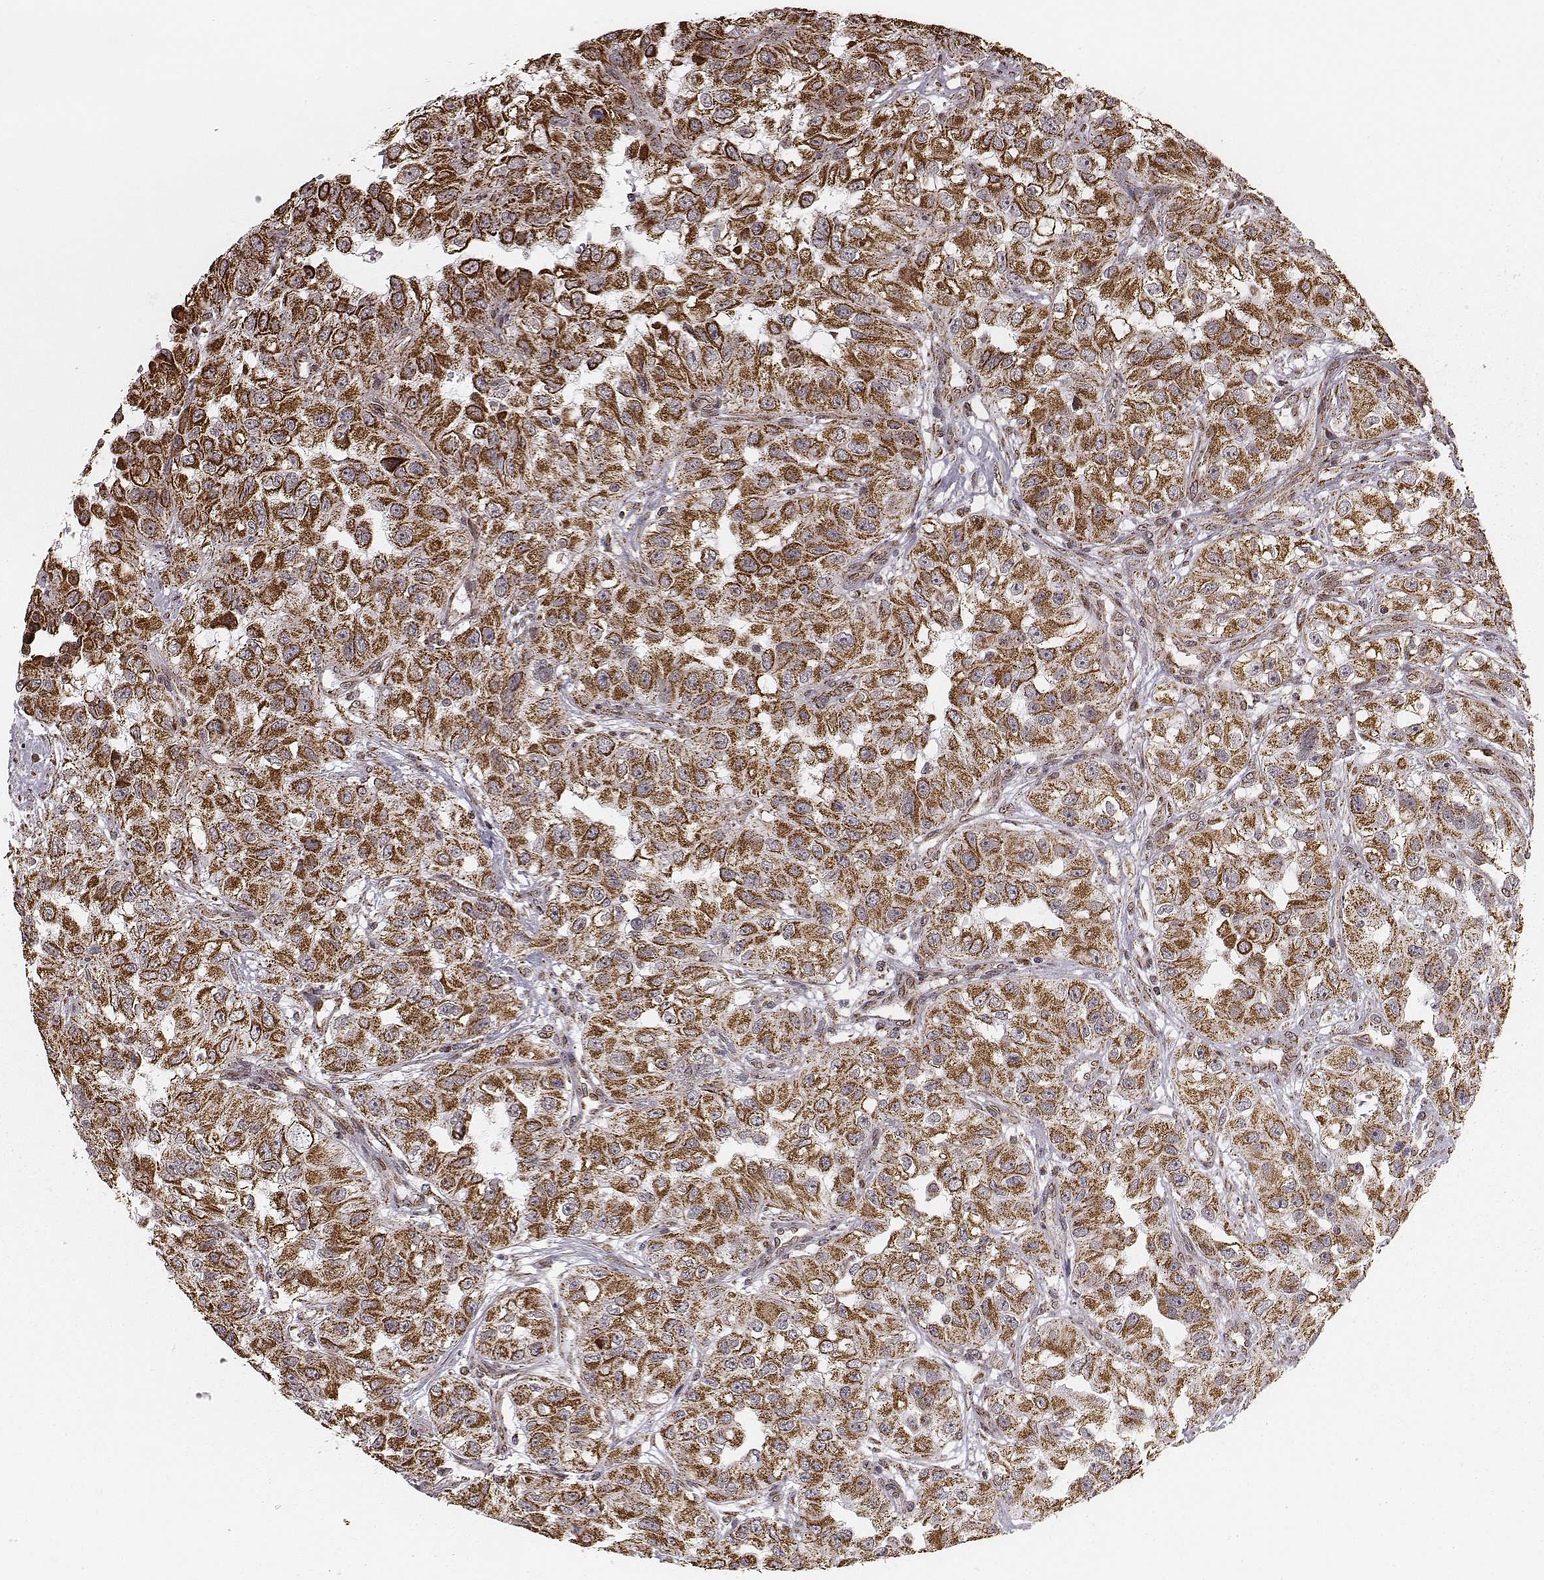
{"staining": {"intensity": "strong", "quantity": ">75%", "location": "cytoplasmic/membranous"}, "tissue": "renal cancer", "cell_type": "Tumor cells", "image_type": "cancer", "snomed": [{"axis": "morphology", "description": "Adenocarcinoma, NOS"}, {"axis": "topography", "description": "Kidney"}], "caption": "This is an image of immunohistochemistry (IHC) staining of adenocarcinoma (renal), which shows strong staining in the cytoplasmic/membranous of tumor cells.", "gene": "ACOT2", "patient": {"sex": "male", "age": 64}}